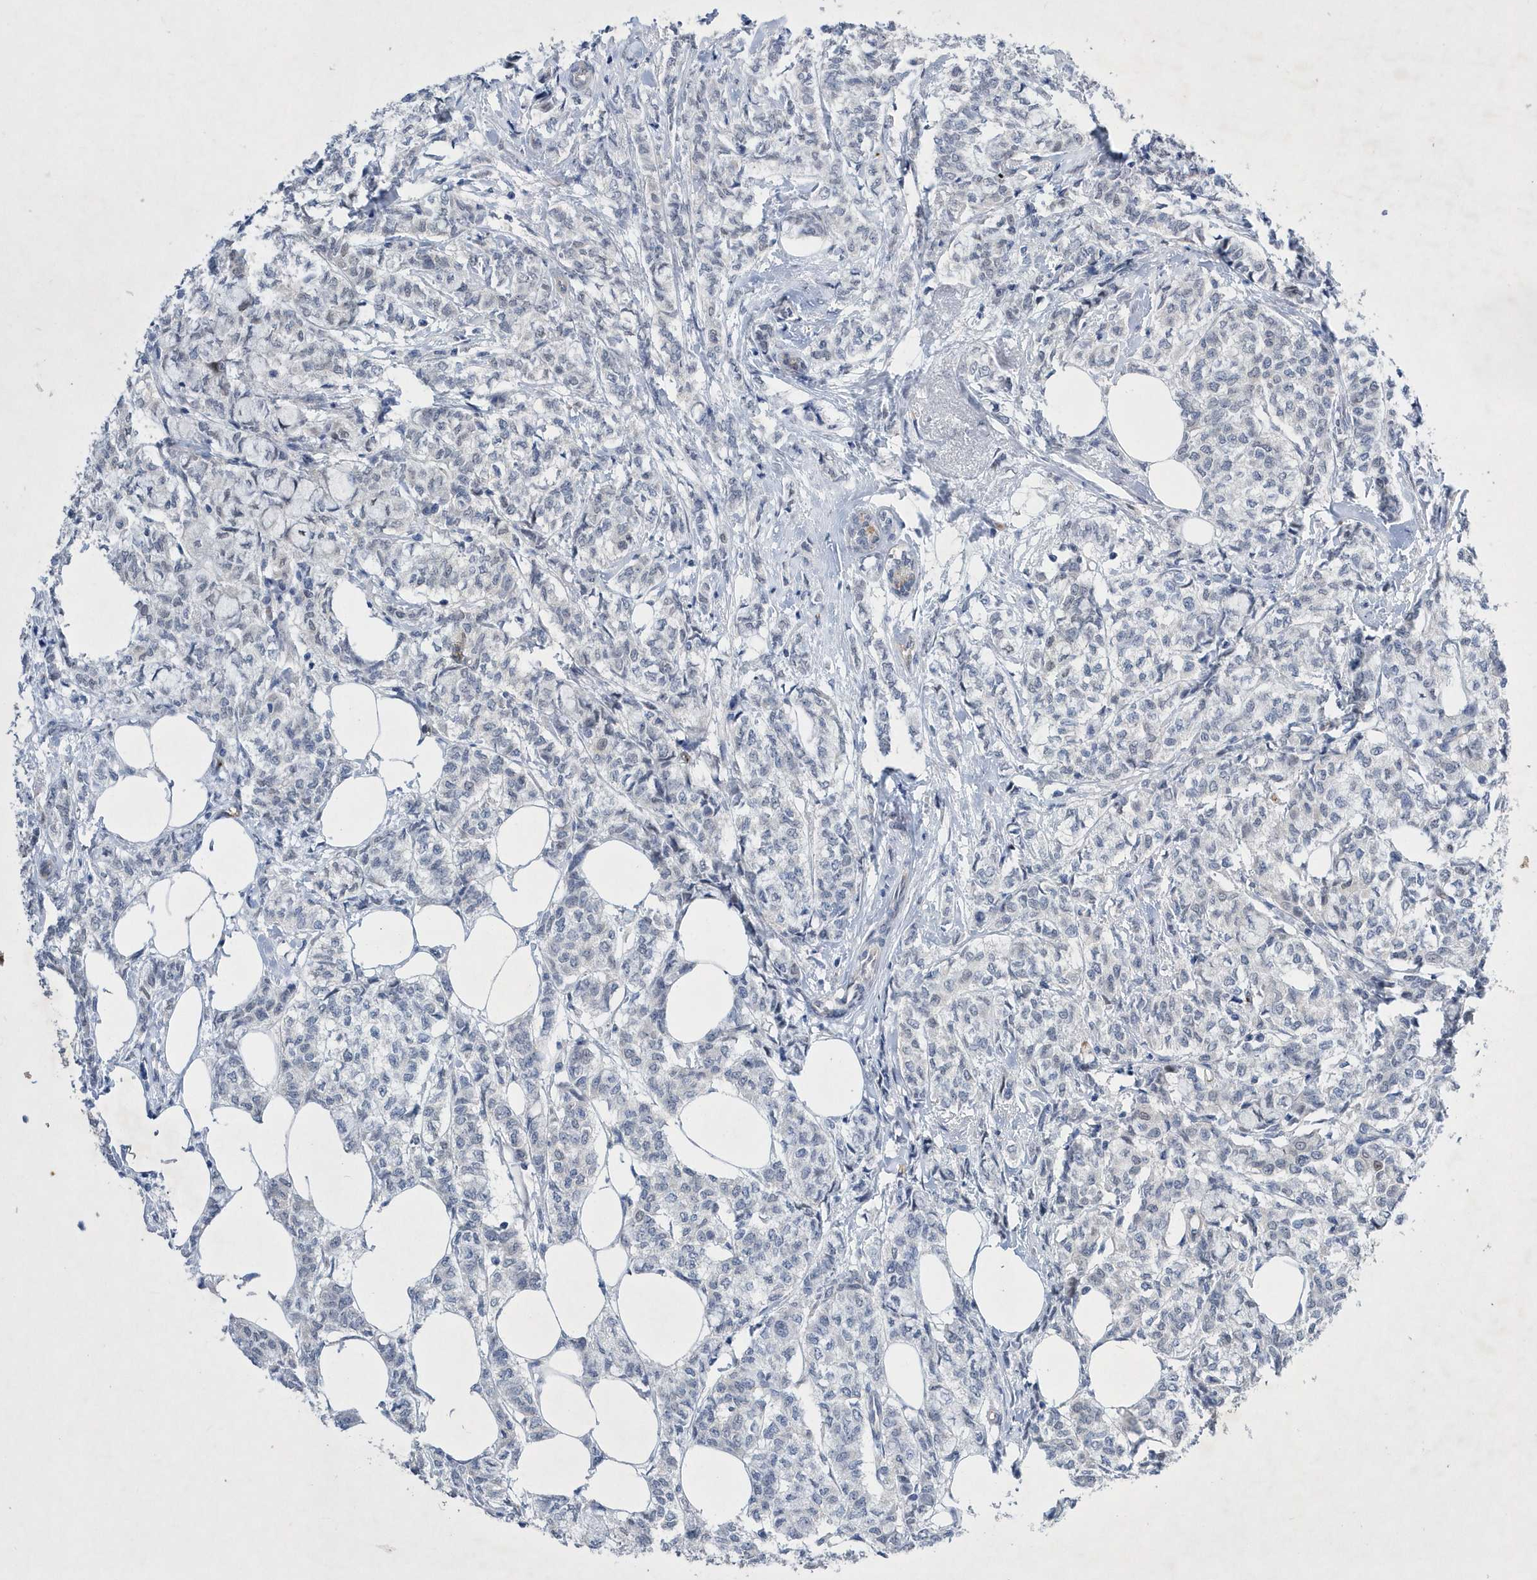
{"staining": {"intensity": "negative", "quantity": "none", "location": "none"}, "tissue": "breast cancer", "cell_type": "Tumor cells", "image_type": "cancer", "snomed": [{"axis": "morphology", "description": "Lobular carcinoma"}, {"axis": "topography", "description": "Breast"}], "caption": "Lobular carcinoma (breast) was stained to show a protein in brown. There is no significant expression in tumor cells.", "gene": "ZNF875", "patient": {"sex": "female", "age": 60}}